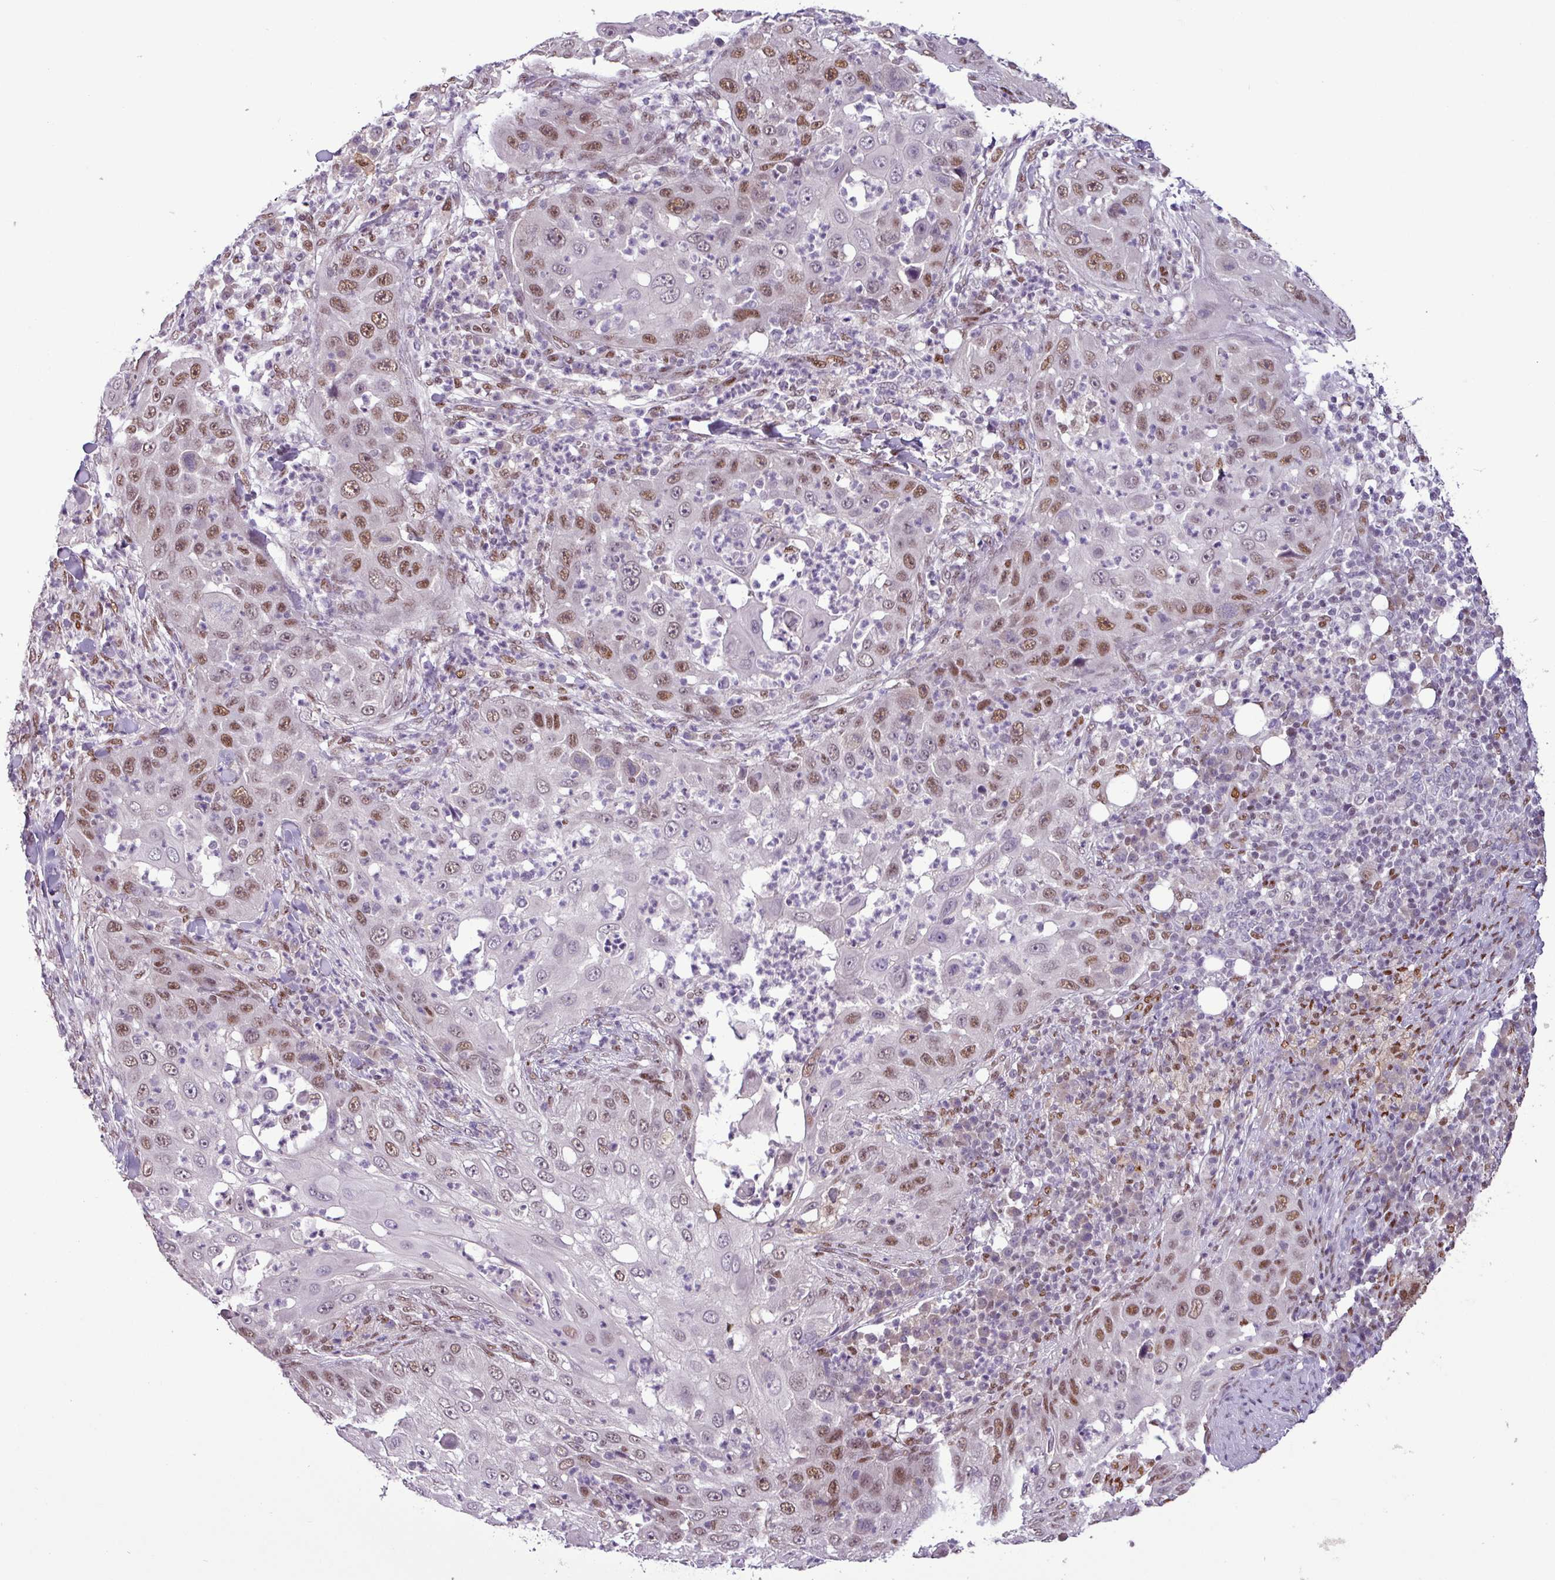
{"staining": {"intensity": "moderate", "quantity": "25%-75%", "location": "nuclear"}, "tissue": "skin cancer", "cell_type": "Tumor cells", "image_type": "cancer", "snomed": [{"axis": "morphology", "description": "Squamous cell carcinoma, NOS"}, {"axis": "topography", "description": "Skin"}], "caption": "Protein staining of squamous cell carcinoma (skin) tissue reveals moderate nuclear positivity in about 25%-75% of tumor cells. The protein is stained brown, and the nuclei are stained in blue (DAB (3,3'-diaminobenzidine) IHC with brightfield microscopy, high magnification).", "gene": "IRF2BPL", "patient": {"sex": "female", "age": 44}}